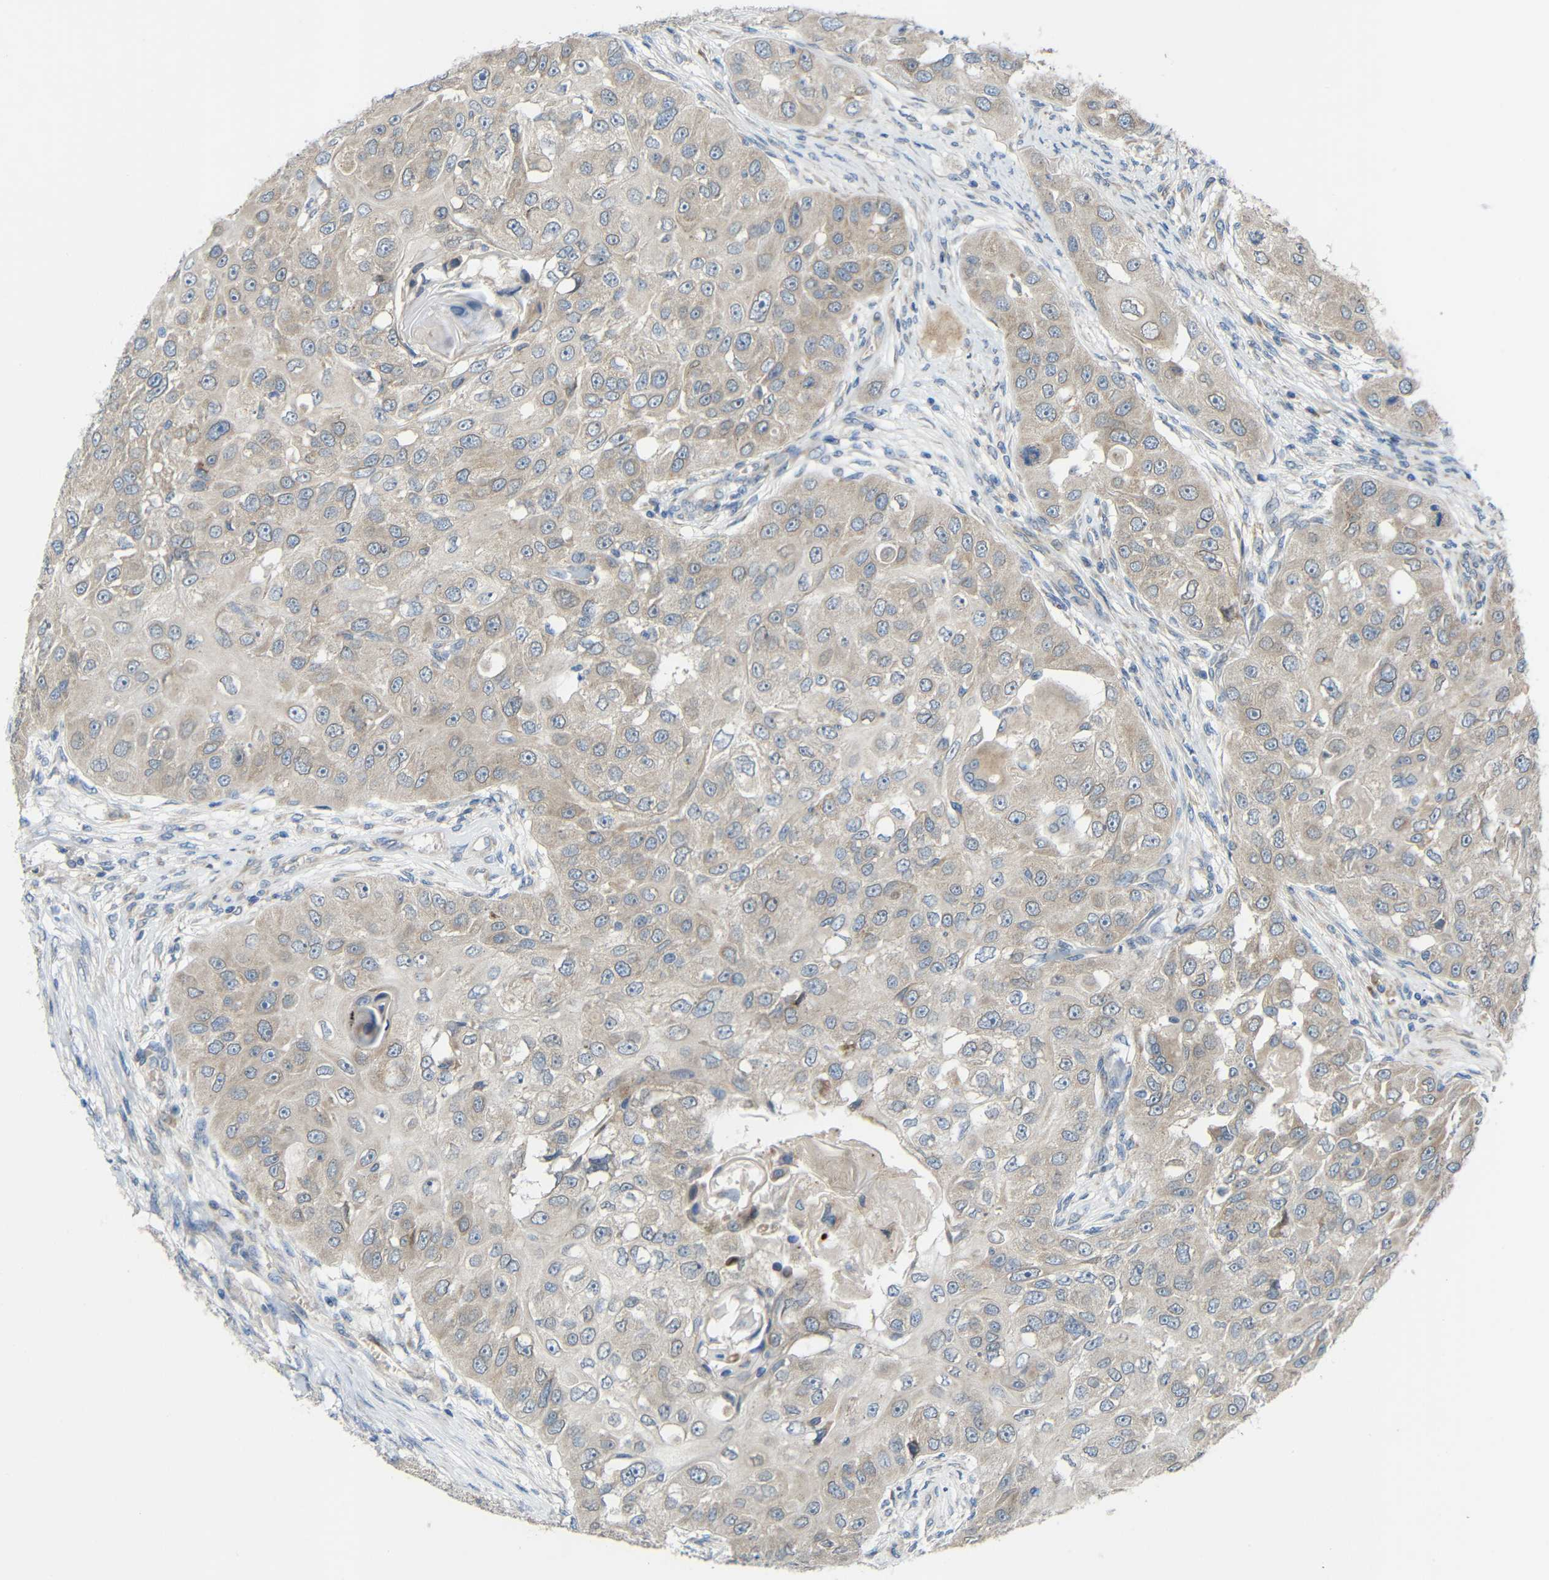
{"staining": {"intensity": "weak", "quantity": ">75%", "location": "cytoplasmic/membranous"}, "tissue": "head and neck cancer", "cell_type": "Tumor cells", "image_type": "cancer", "snomed": [{"axis": "morphology", "description": "Normal tissue, NOS"}, {"axis": "morphology", "description": "Squamous cell carcinoma, NOS"}, {"axis": "topography", "description": "Skeletal muscle"}, {"axis": "topography", "description": "Head-Neck"}], "caption": "Head and neck cancer stained for a protein (brown) reveals weak cytoplasmic/membranous positive staining in about >75% of tumor cells.", "gene": "TMEM25", "patient": {"sex": "male", "age": 51}}